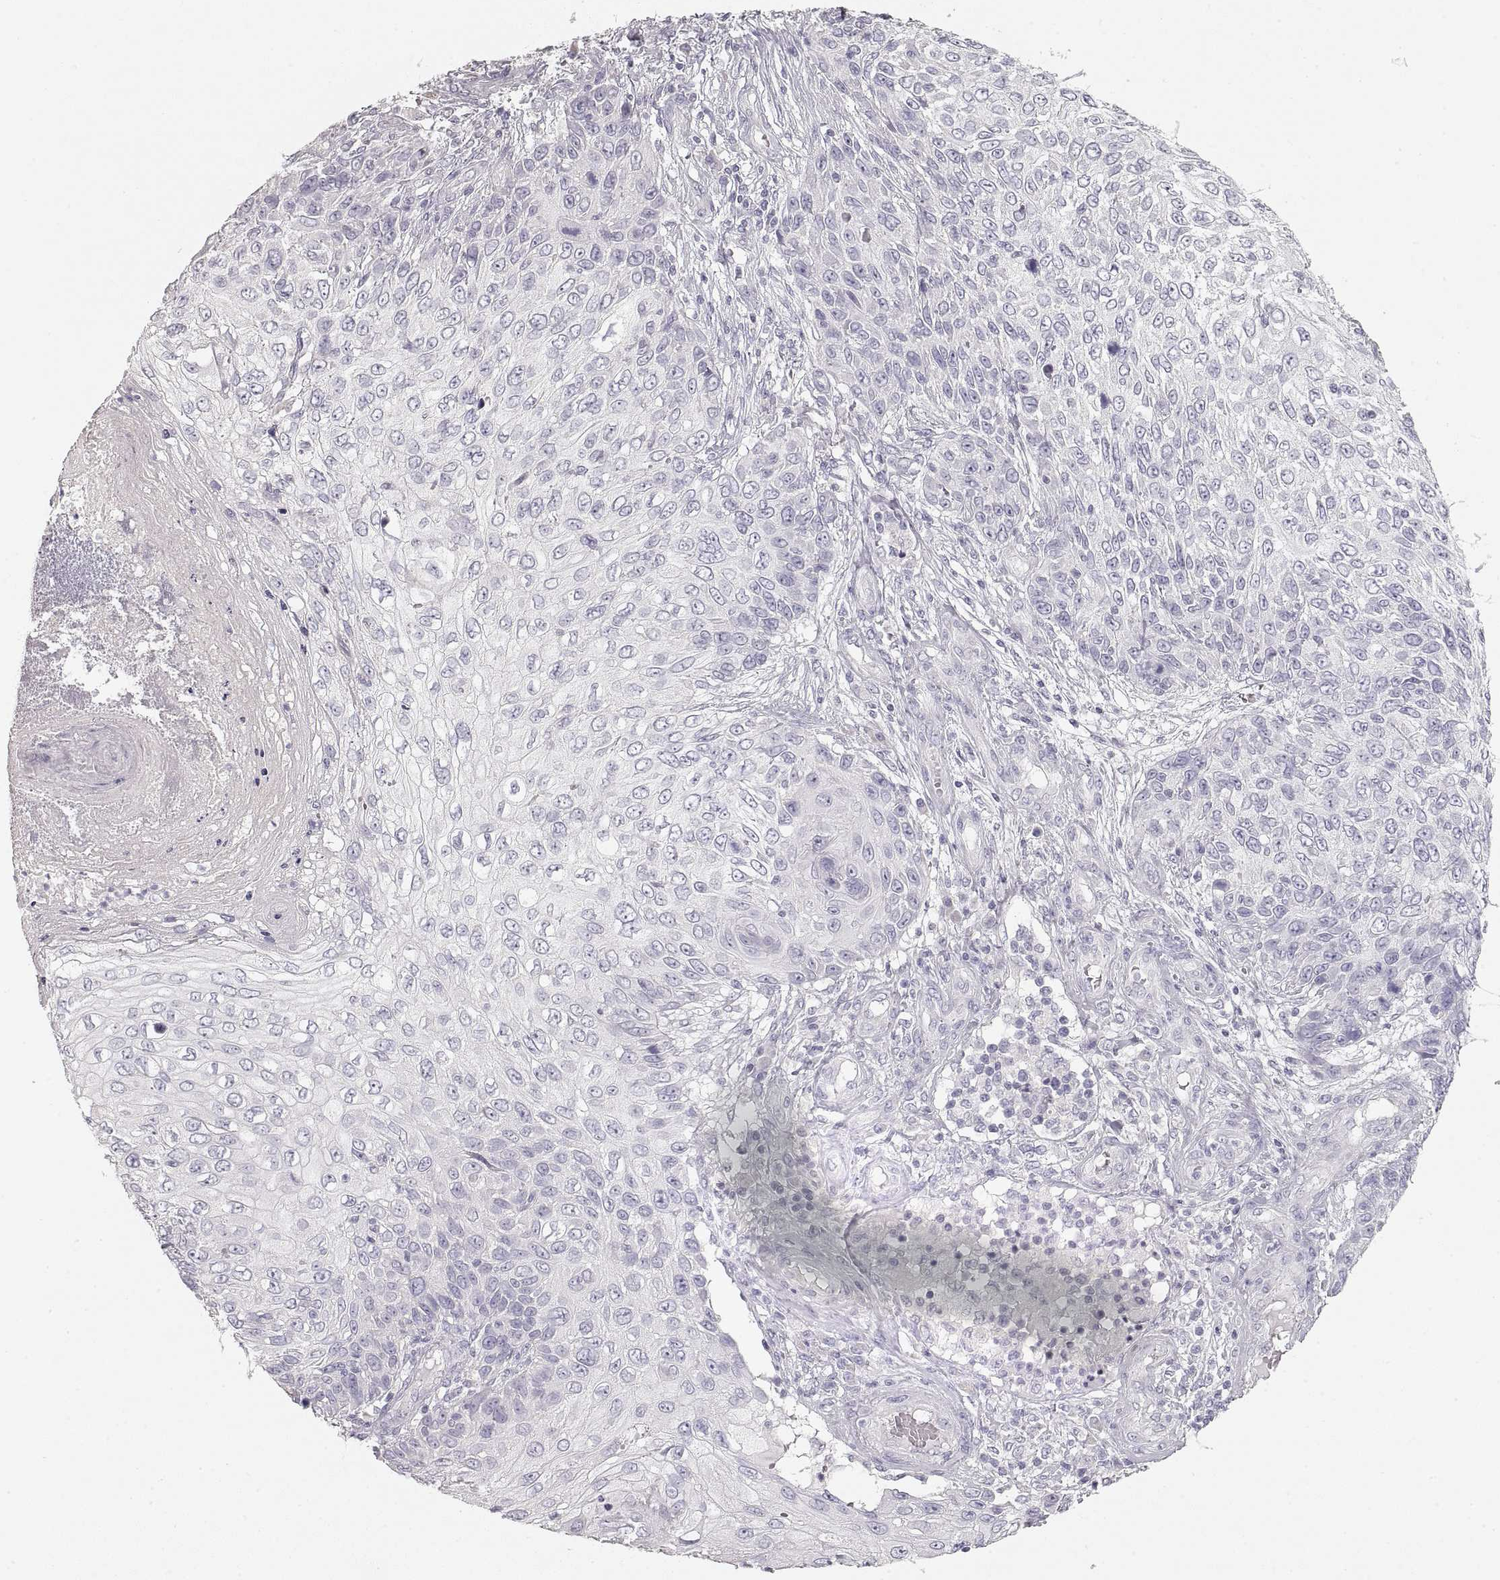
{"staining": {"intensity": "negative", "quantity": "none", "location": "none"}, "tissue": "skin cancer", "cell_type": "Tumor cells", "image_type": "cancer", "snomed": [{"axis": "morphology", "description": "Squamous cell carcinoma, NOS"}, {"axis": "topography", "description": "Skin"}], "caption": "This is a histopathology image of immunohistochemistry staining of skin cancer, which shows no staining in tumor cells.", "gene": "ZP3", "patient": {"sex": "male", "age": 92}}